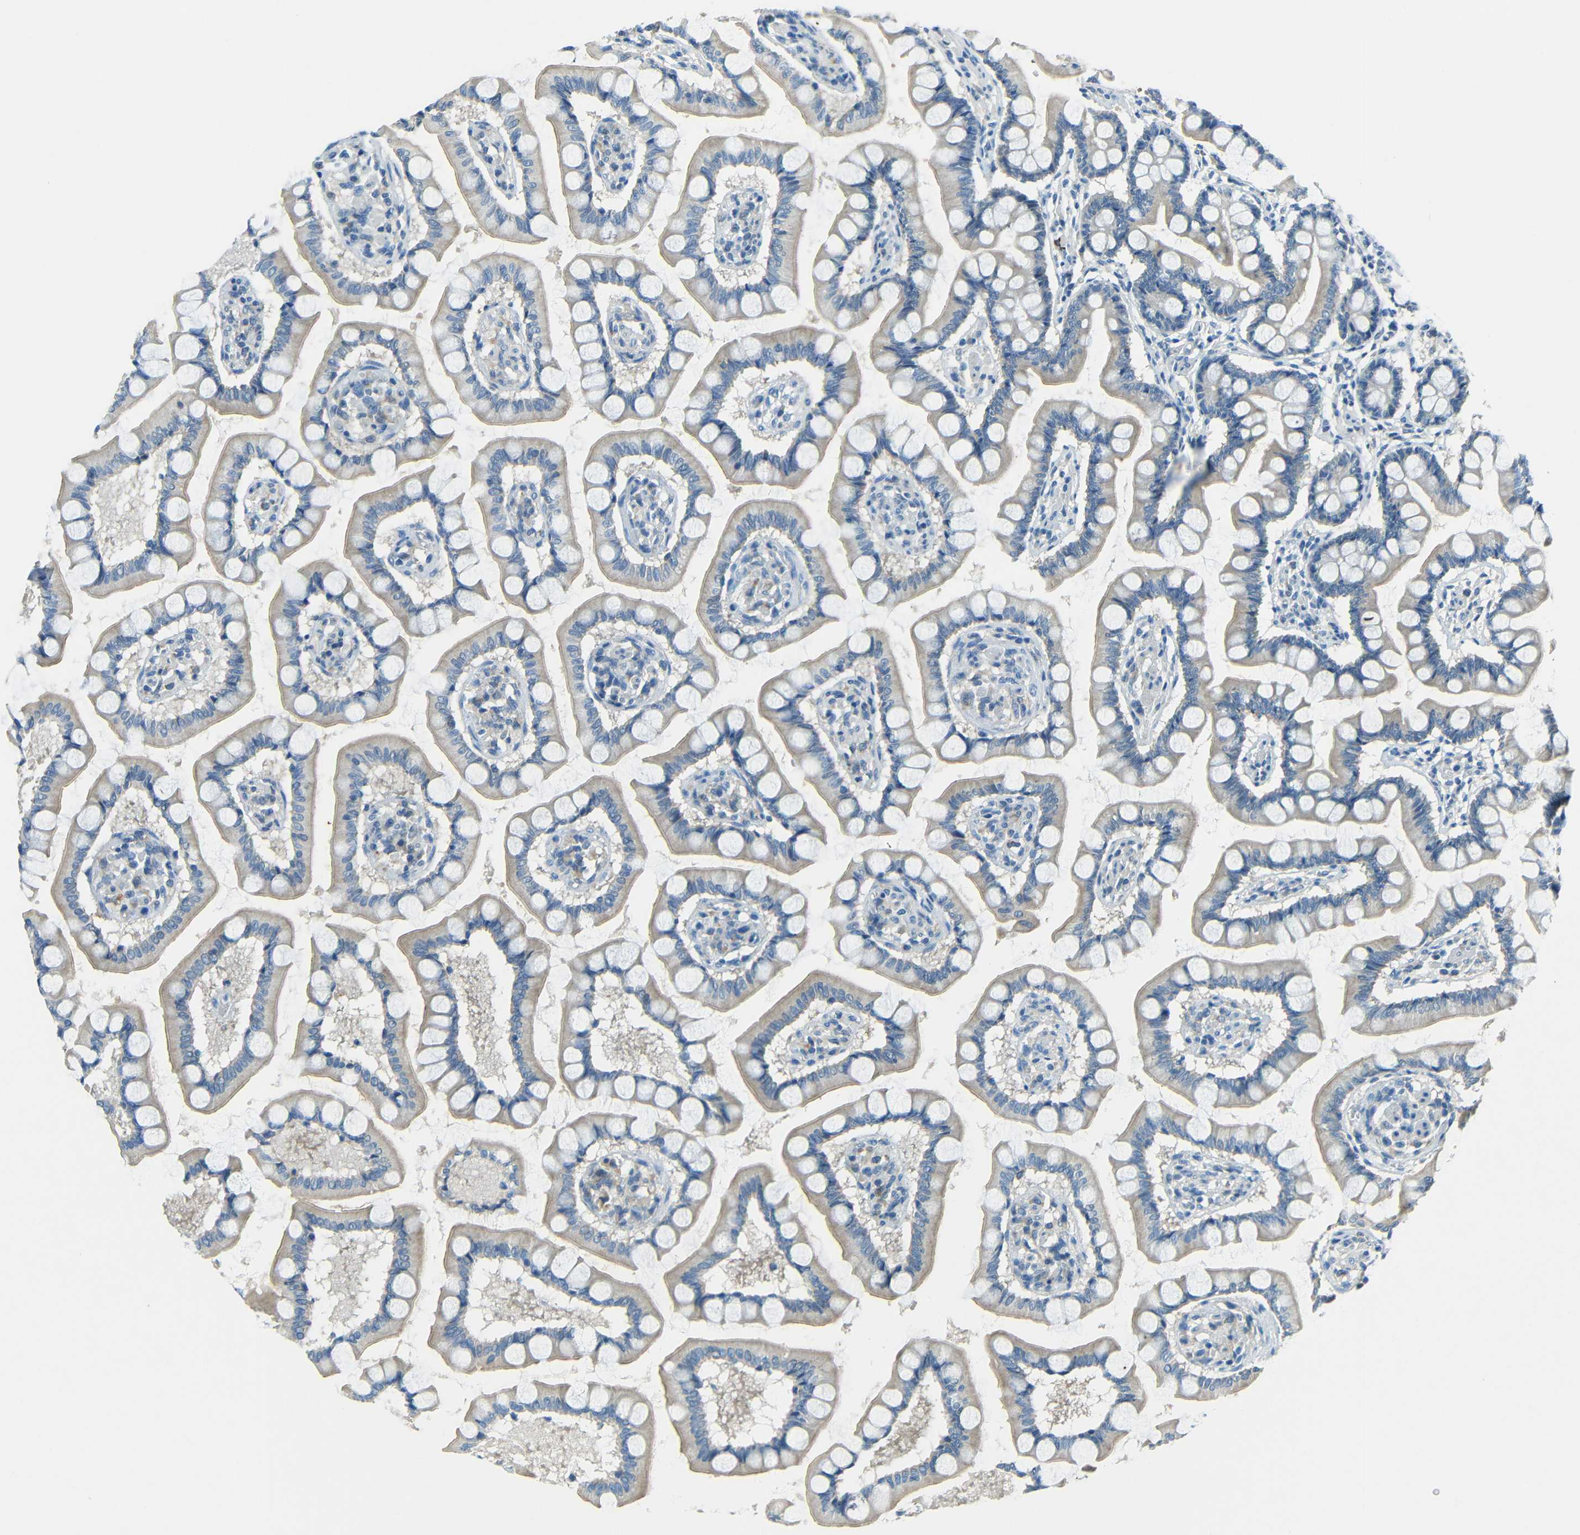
{"staining": {"intensity": "weak", "quantity": ">75%", "location": "cytoplasmic/membranous"}, "tissue": "small intestine", "cell_type": "Glandular cells", "image_type": "normal", "snomed": [{"axis": "morphology", "description": "Normal tissue, NOS"}, {"axis": "topography", "description": "Small intestine"}], "caption": "Glandular cells exhibit low levels of weak cytoplasmic/membranous expression in approximately >75% of cells in normal human small intestine.", "gene": "CYP26B1", "patient": {"sex": "male", "age": 41}}